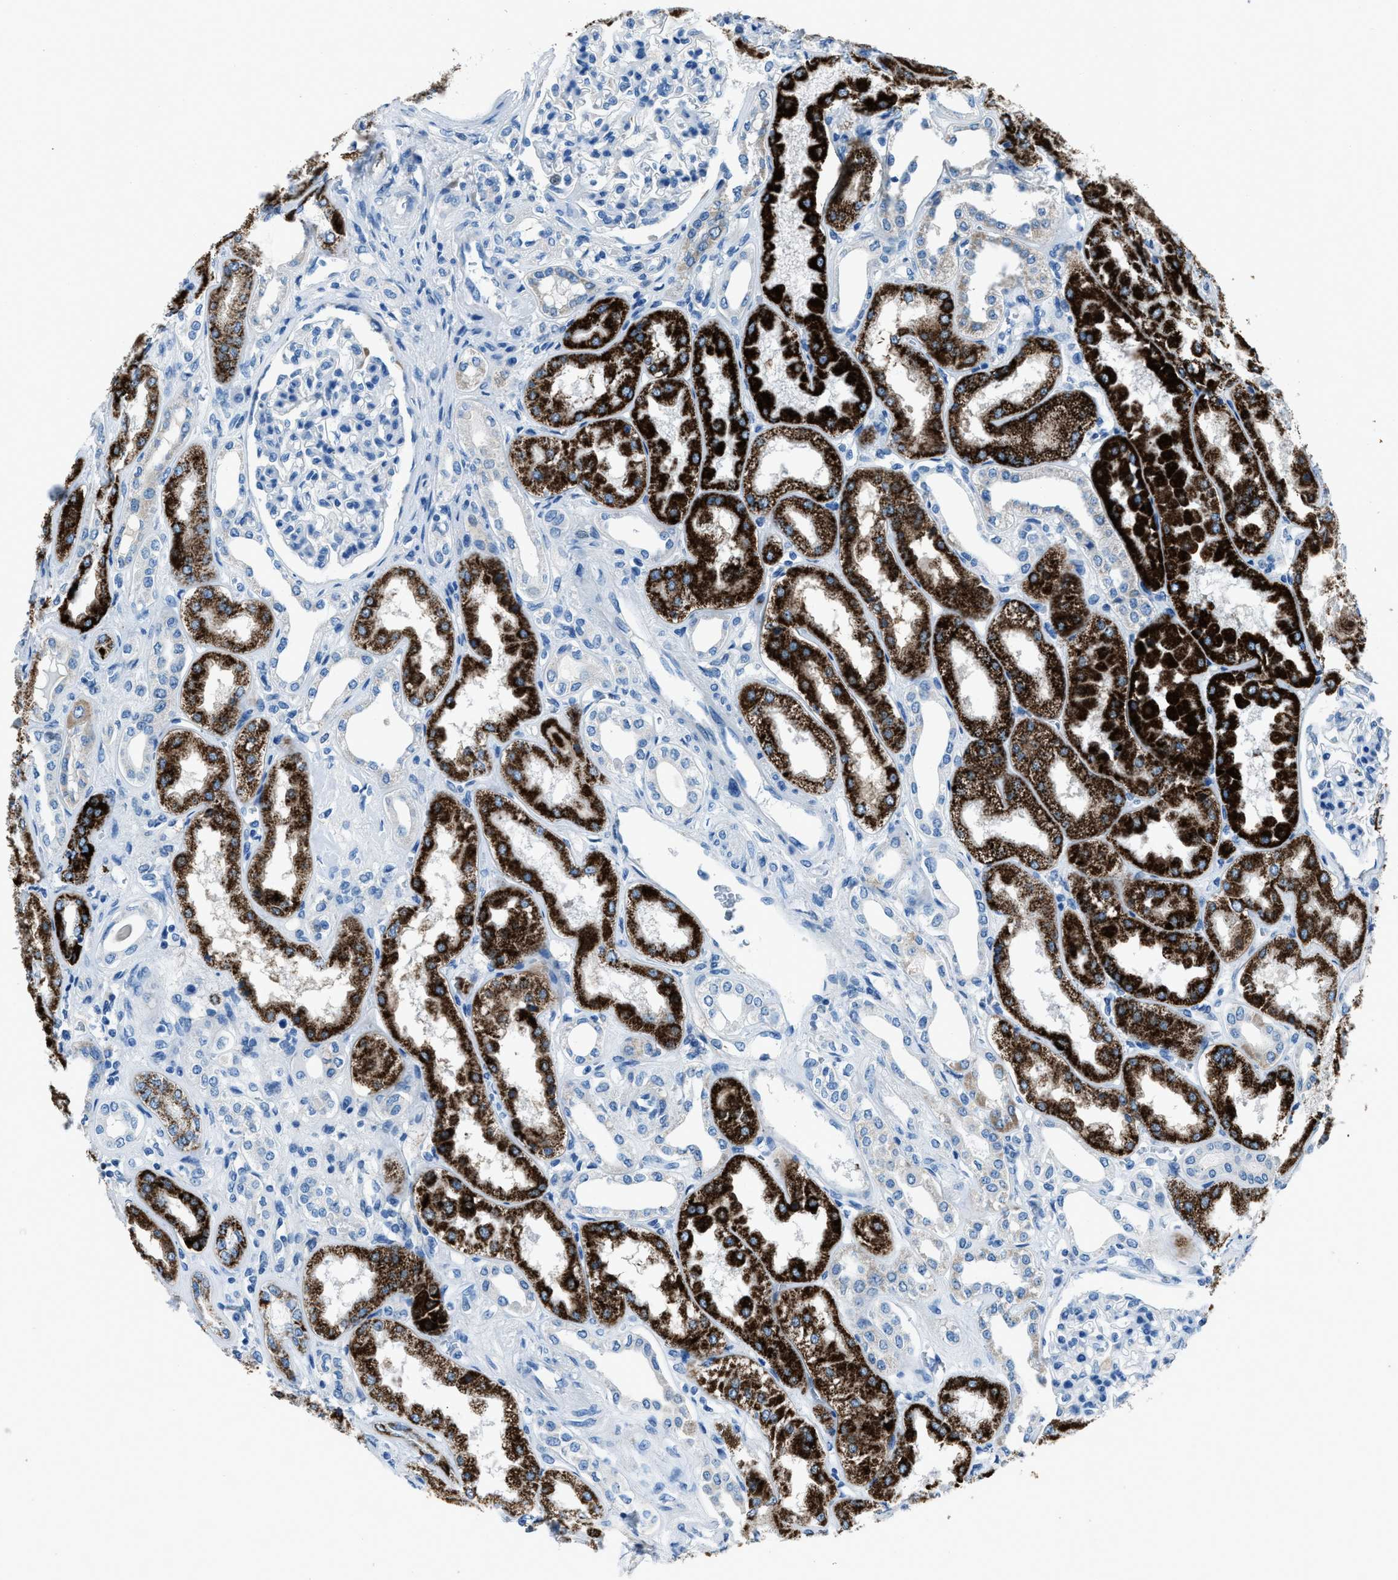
{"staining": {"intensity": "negative", "quantity": "none", "location": "none"}, "tissue": "kidney", "cell_type": "Cells in glomeruli", "image_type": "normal", "snomed": [{"axis": "morphology", "description": "Normal tissue, NOS"}, {"axis": "topography", "description": "Kidney"}], "caption": "Cells in glomeruli show no significant staining in normal kidney. (DAB immunohistochemistry (IHC) visualized using brightfield microscopy, high magnification).", "gene": "AMACR", "patient": {"sex": "female", "age": 56}}